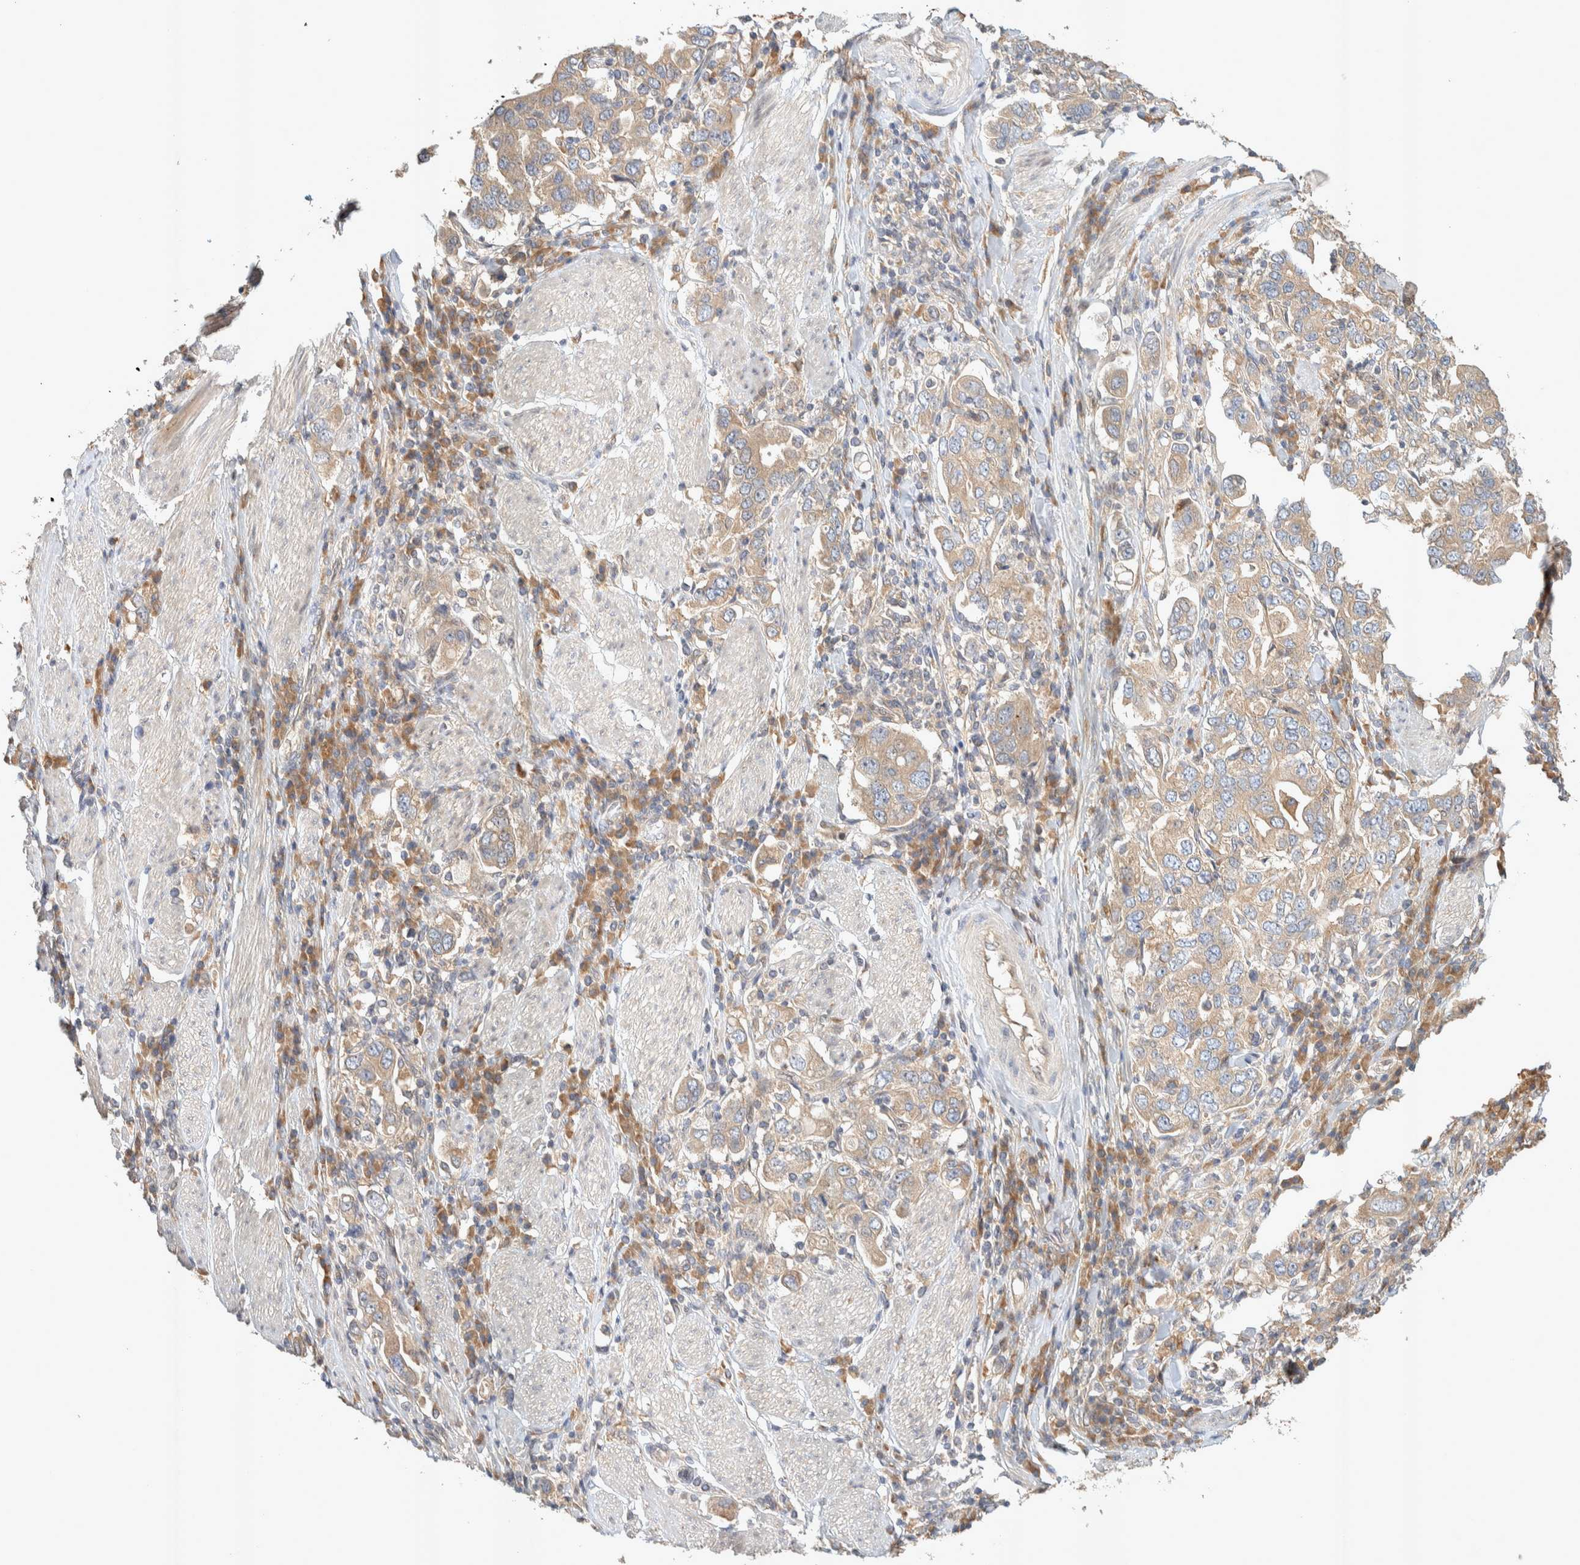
{"staining": {"intensity": "weak", "quantity": ">75%", "location": "cytoplasmic/membranous"}, "tissue": "stomach cancer", "cell_type": "Tumor cells", "image_type": "cancer", "snomed": [{"axis": "morphology", "description": "Adenocarcinoma, NOS"}, {"axis": "topography", "description": "Stomach, upper"}], "caption": "About >75% of tumor cells in human stomach adenocarcinoma reveal weak cytoplasmic/membranous protein positivity as visualized by brown immunohistochemical staining.", "gene": "PXK", "patient": {"sex": "male", "age": 62}}